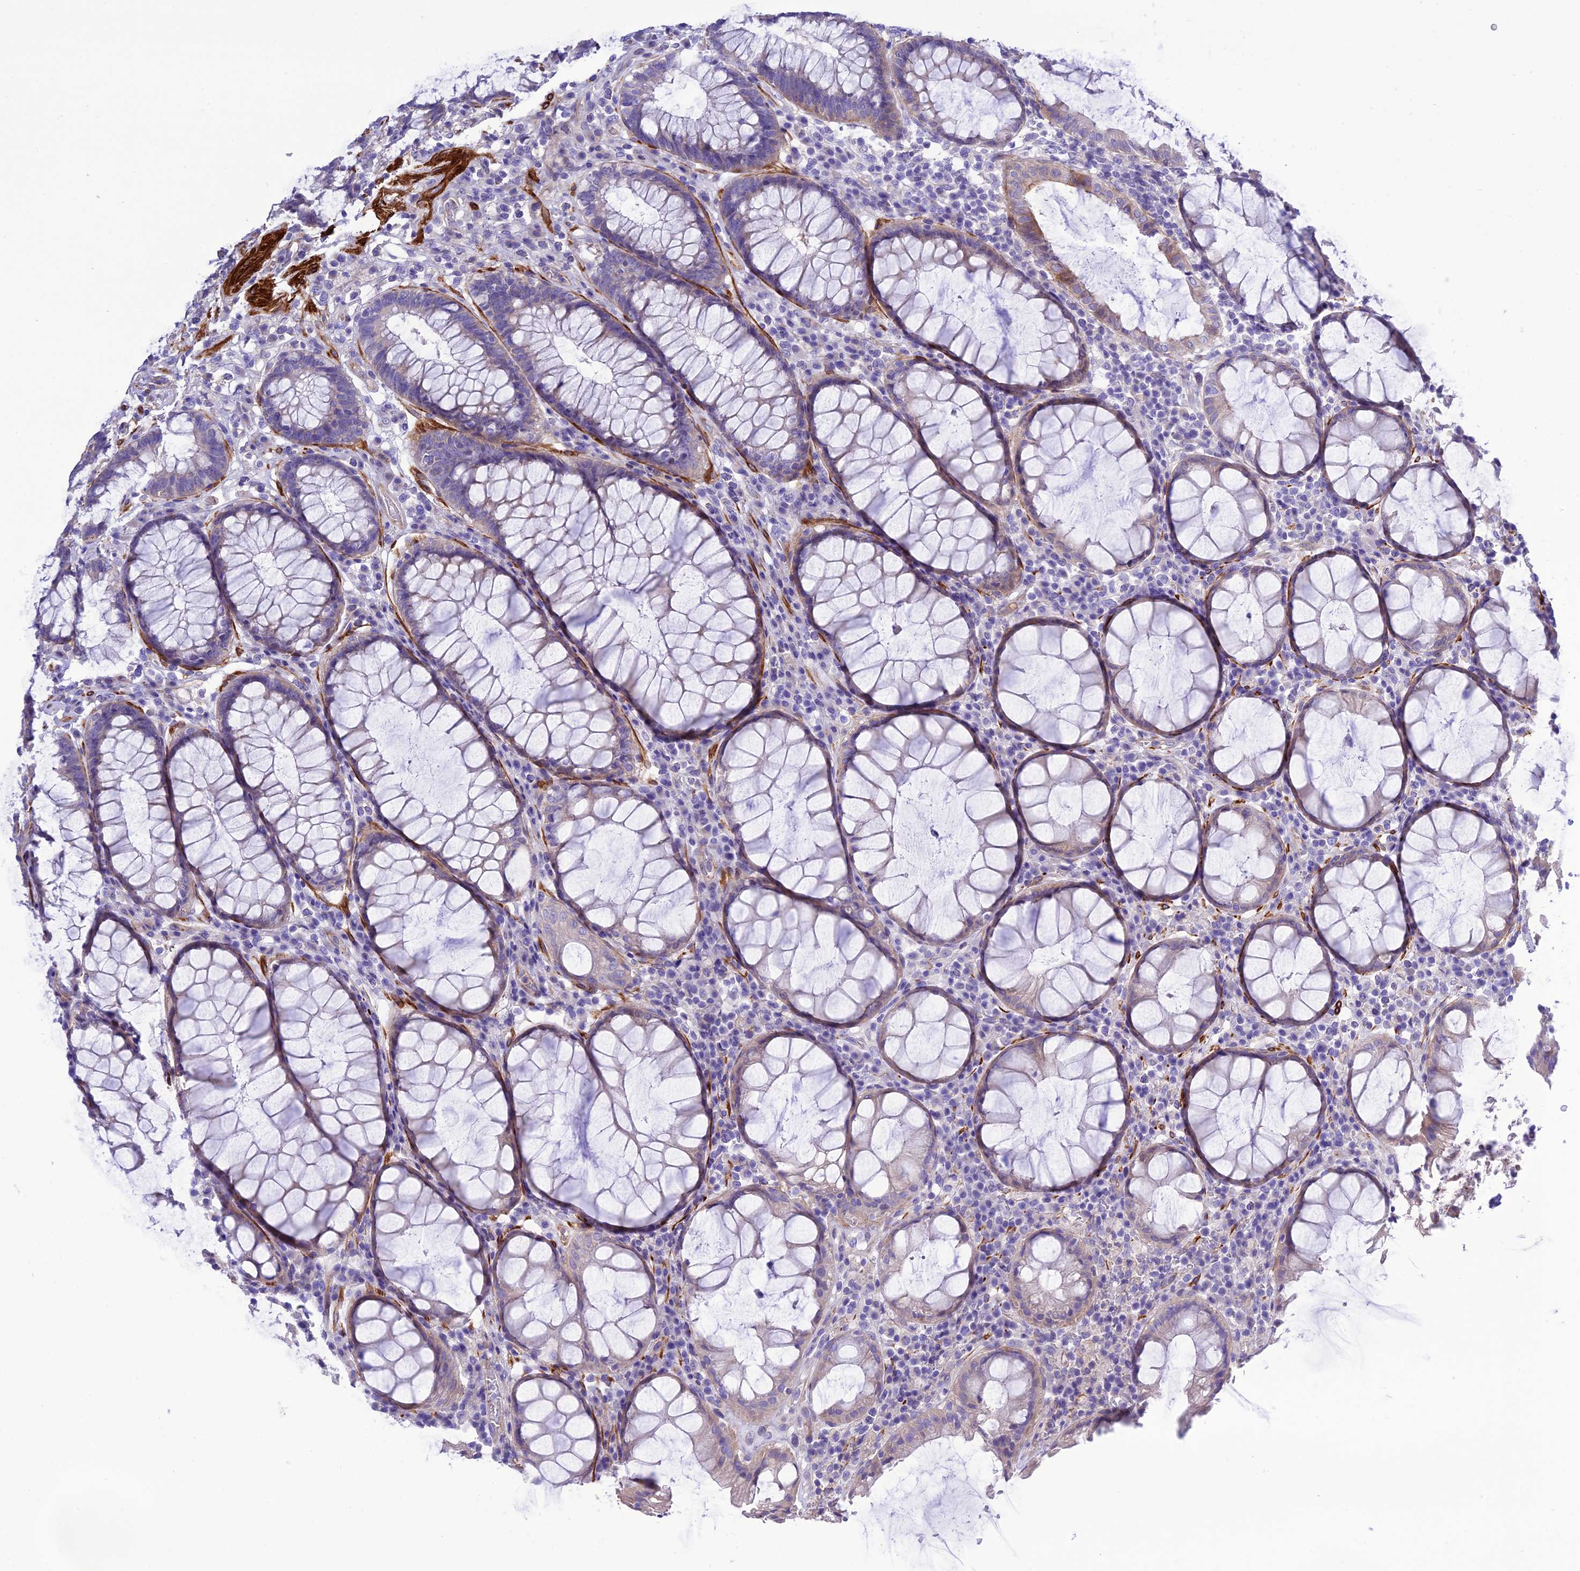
{"staining": {"intensity": "weak", "quantity": "<25%", "location": "cytoplasmic/membranous"}, "tissue": "rectum", "cell_type": "Glandular cells", "image_type": "normal", "snomed": [{"axis": "morphology", "description": "Normal tissue, NOS"}, {"axis": "topography", "description": "Rectum"}], "caption": "DAB immunohistochemical staining of normal rectum exhibits no significant positivity in glandular cells.", "gene": "FRA10AC1", "patient": {"sex": "male", "age": 64}}